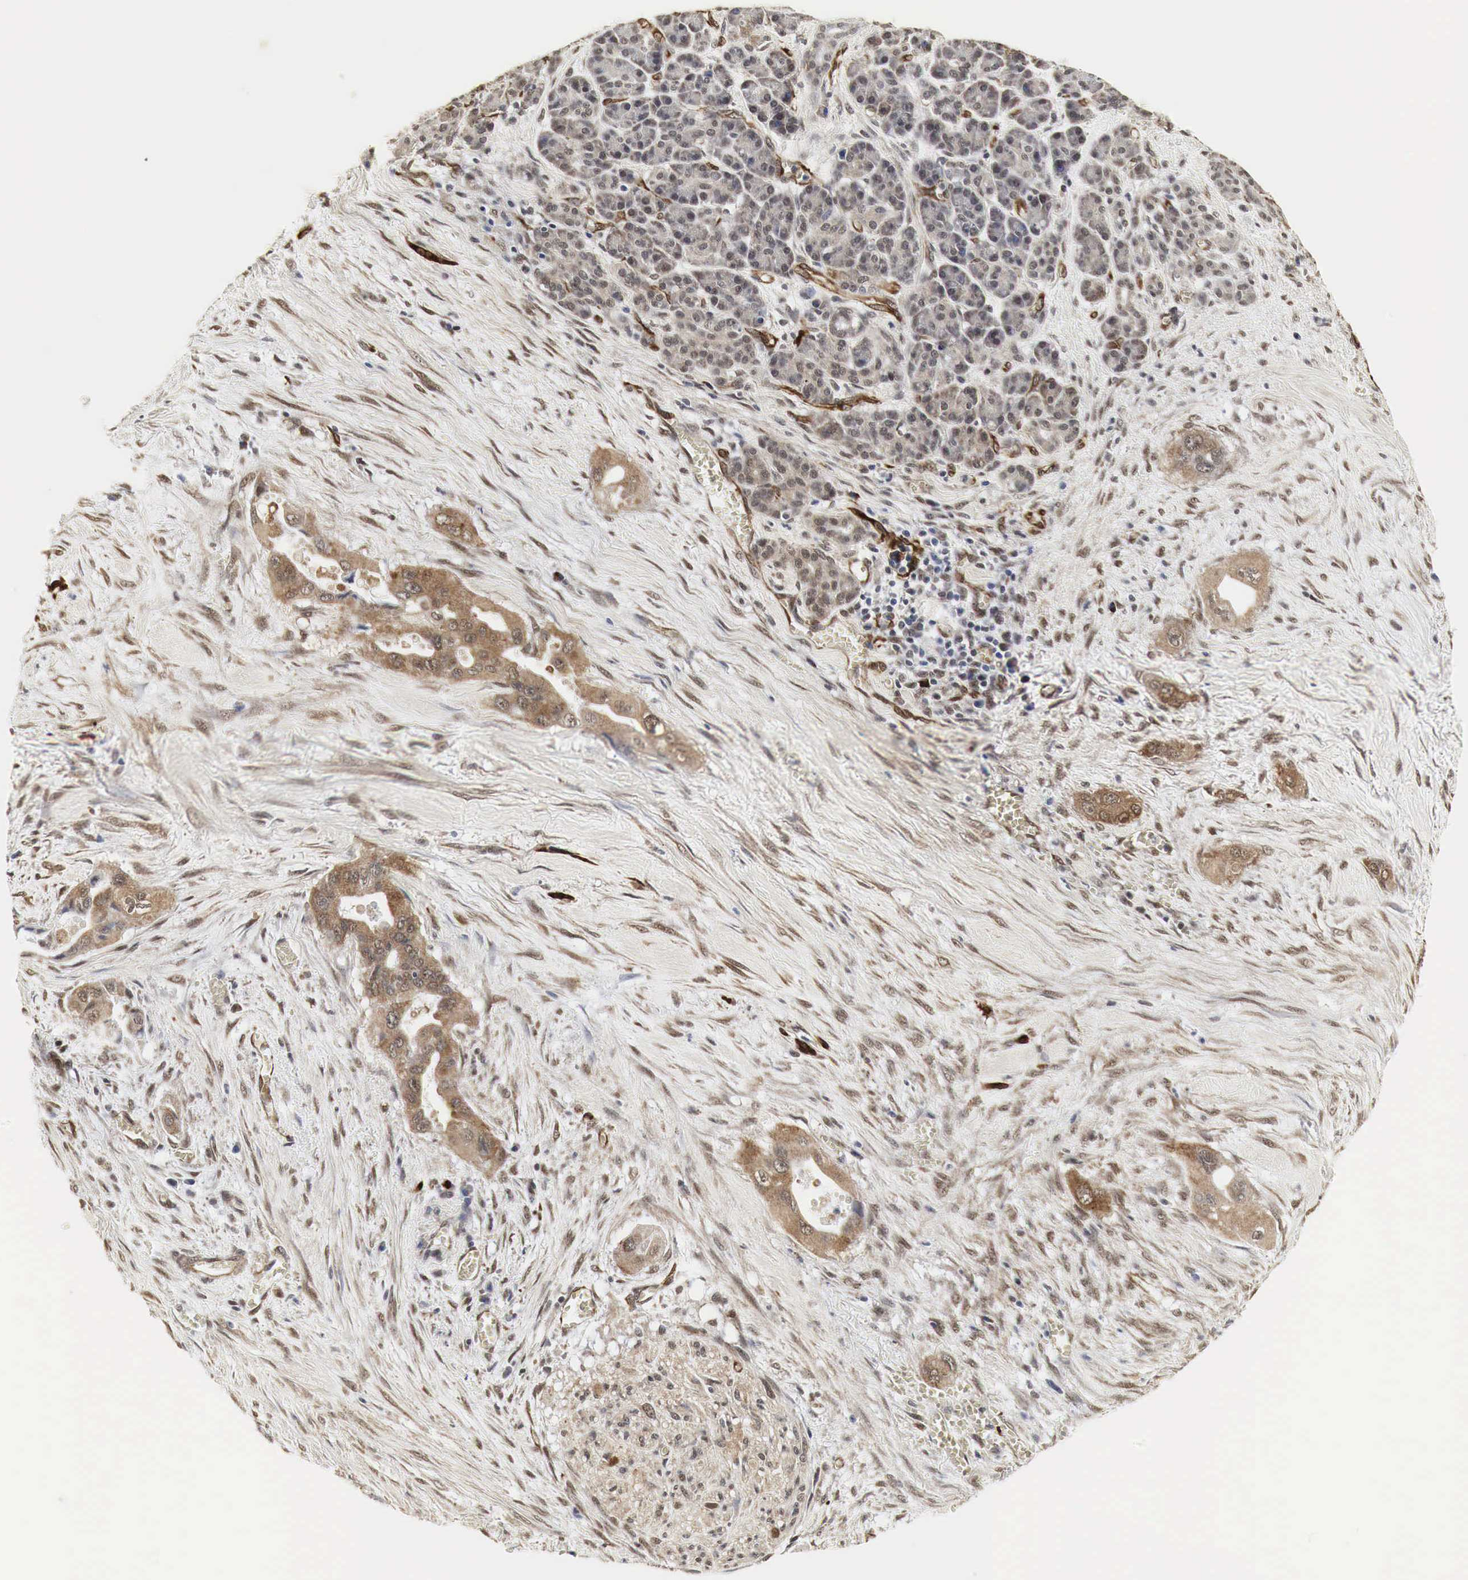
{"staining": {"intensity": "moderate", "quantity": "25%-75%", "location": "cytoplasmic/membranous"}, "tissue": "pancreatic cancer", "cell_type": "Tumor cells", "image_type": "cancer", "snomed": [{"axis": "morphology", "description": "Adenocarcinoma, NOS"}, {"axis": "topography", "description": "Pancreas"}], "caption": "This is a photomicrograph of immunohistochemistry (IHC) staining of pancreatic adenocarcinoma, which shows moderate positivity in the cytoplasmic/membranous of tumor cells.", "gene": "SPIN1", "patient": {"sex": "male", "age": 77}}